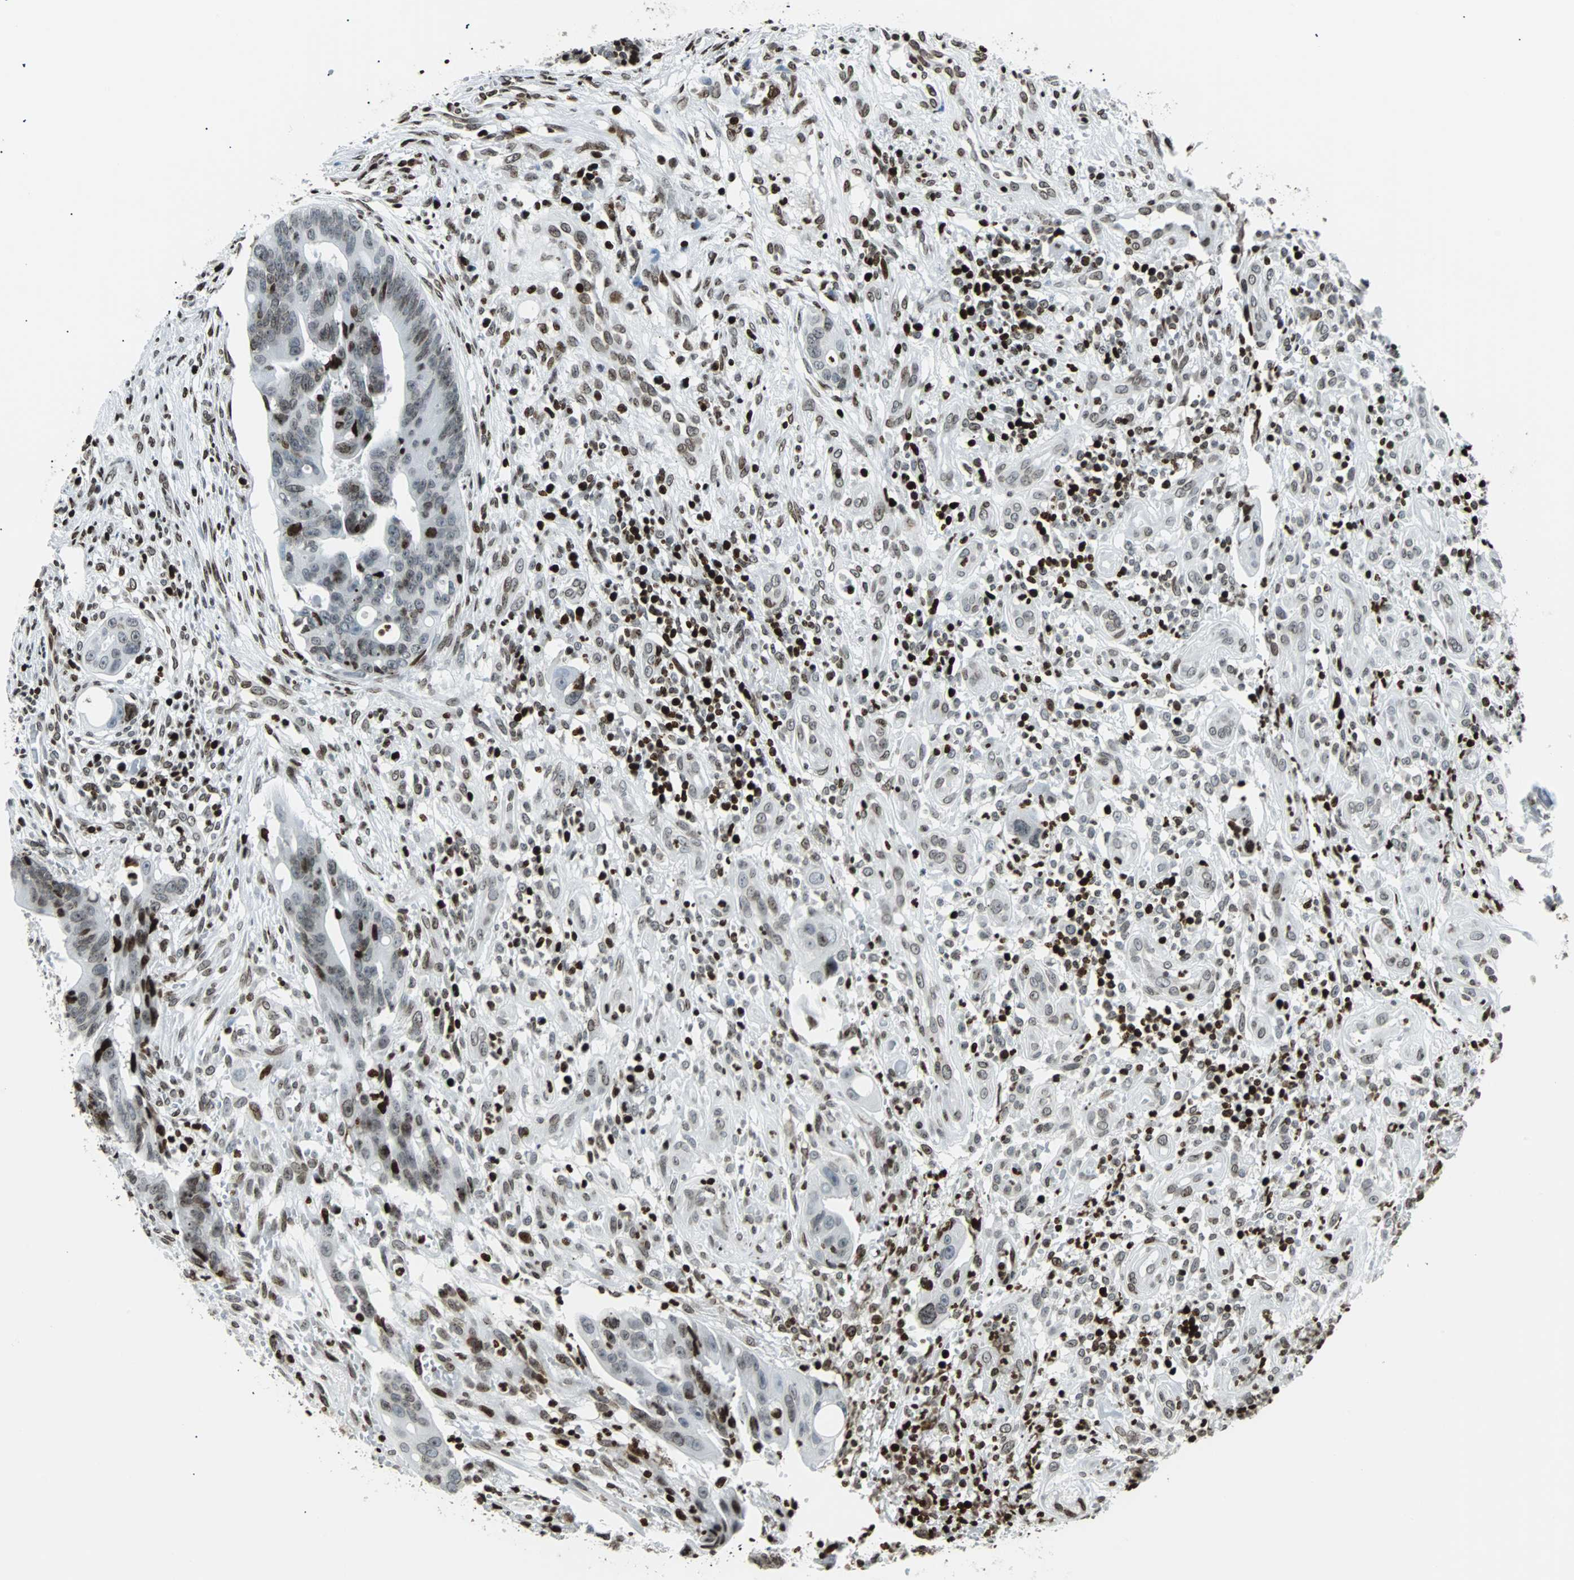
{"staining": {"intensity": "moderate", "quantity": "25%-75%", "location": "nuclear"}, "tissue": "colorectal cancer", "cell_type": "Tumor cells", "image_type": "cancer", "snomed": [{"axis": "morphology", "description": "Adenocarcinoma, NOS"}, {"axis": "topography", "description": "Colon"}], "caption": "DAB (3,3'-diaminobenzidine) immunohistochemical staining of human colorectal cancer (adenocarcinoma) shows moderate nuclear protein positivity in approximately 25%-75% of tumor cells.", "gene": "ZNF131", "patient": {"sex": "female", "age": 57}}